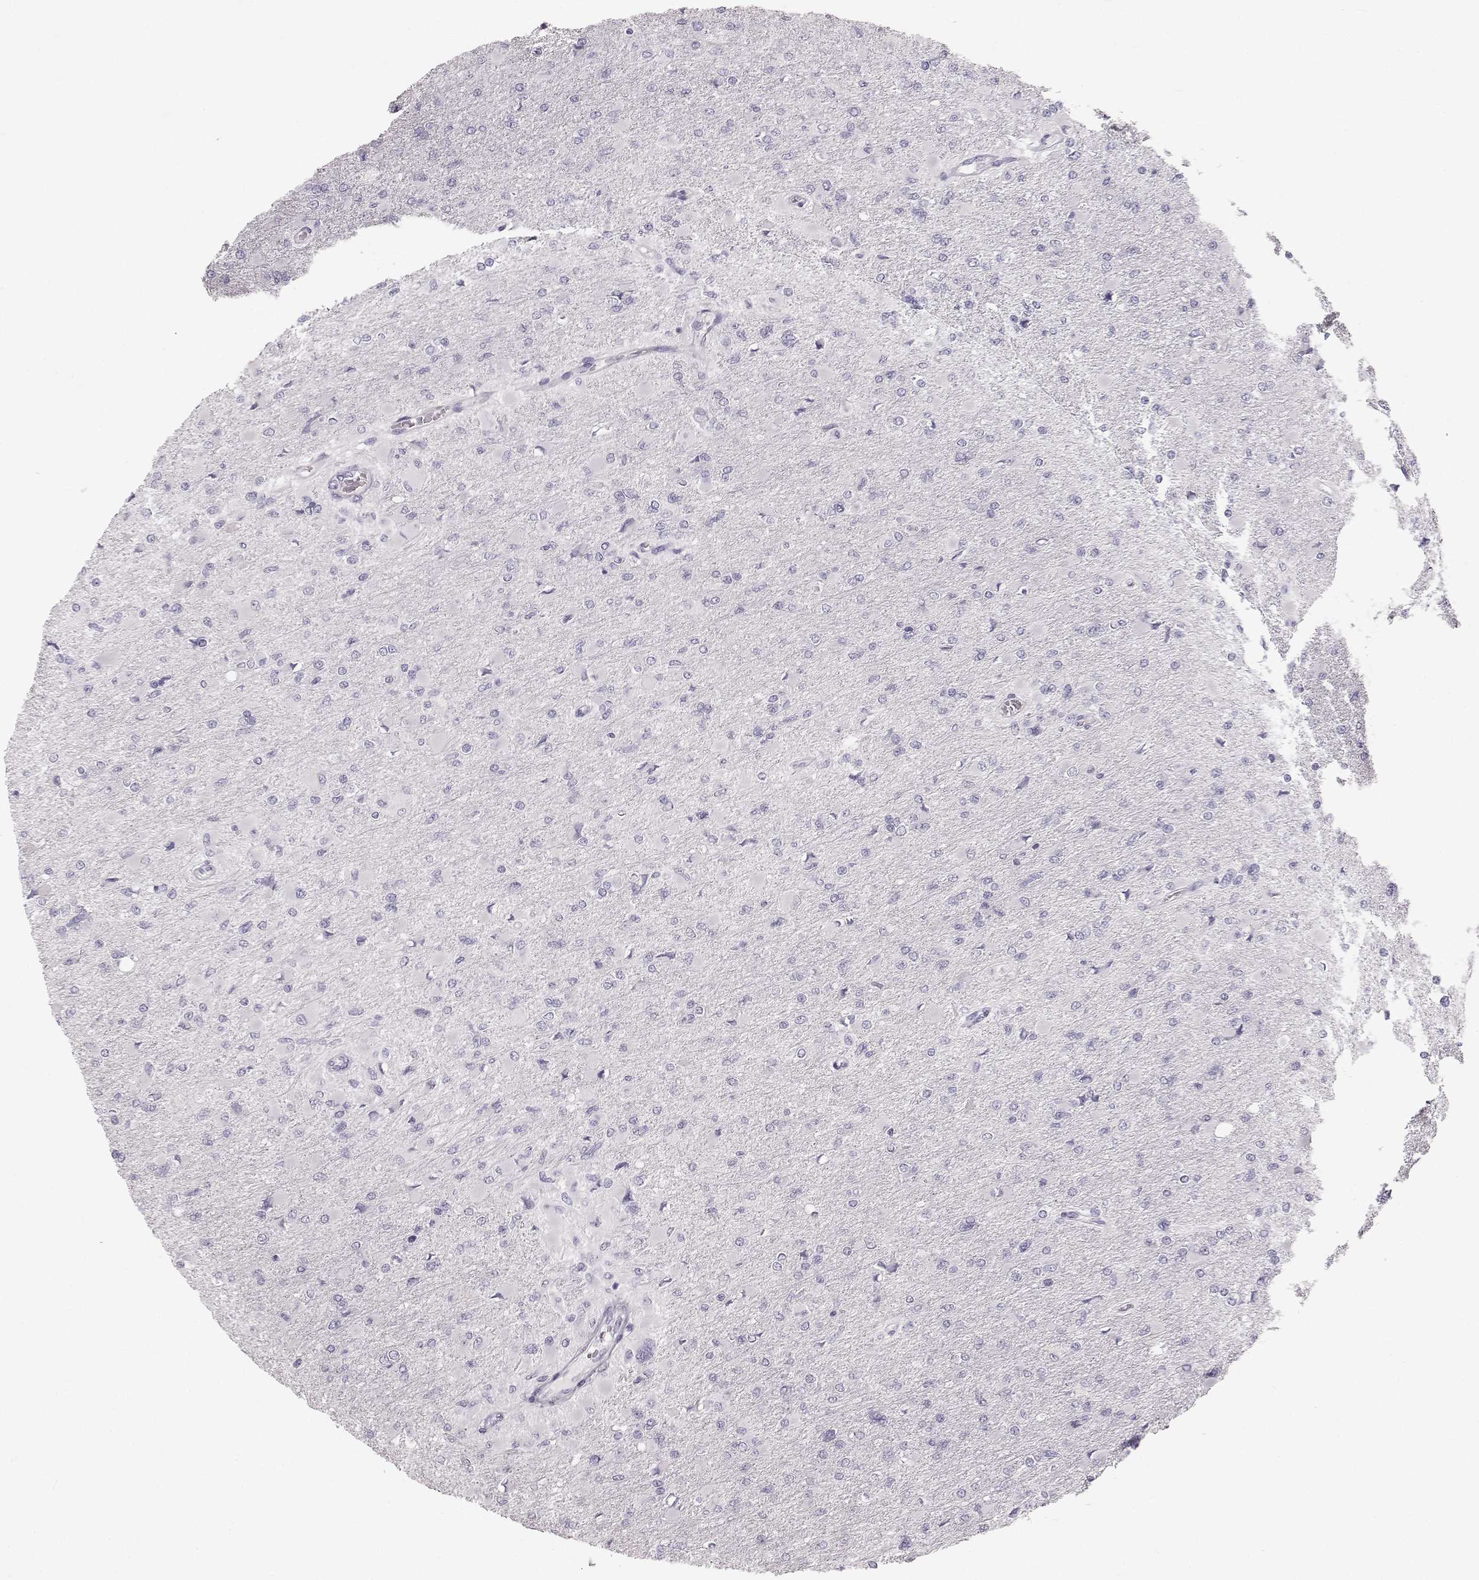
{"staining": {"intensity": "negative", "quantity": "none", "location": "none"}, "tissue": "glioma", "cell_type": "Tumor cells", "image_type": "cancer", "snomed": [{"axis": "morphology", "description": "Glioma, malignant, High grade"}, {"axis": "topography", "description": "Cerebral cortex"}], "caption": "High magnification brightfield microscopy of glioma stained with DAB (brown) and counterstained with hematoxylin (blue): tumor cells show no significant staining. The staining was performed using DAB (3,3'-diaminobenzidine) to visualize the protein expression in brown, while the nuclei were stained in blue with hematoxylin (Magnification: 20x).", "gene": "OIP5", "patient": {"sex": "female", "age": 36}}